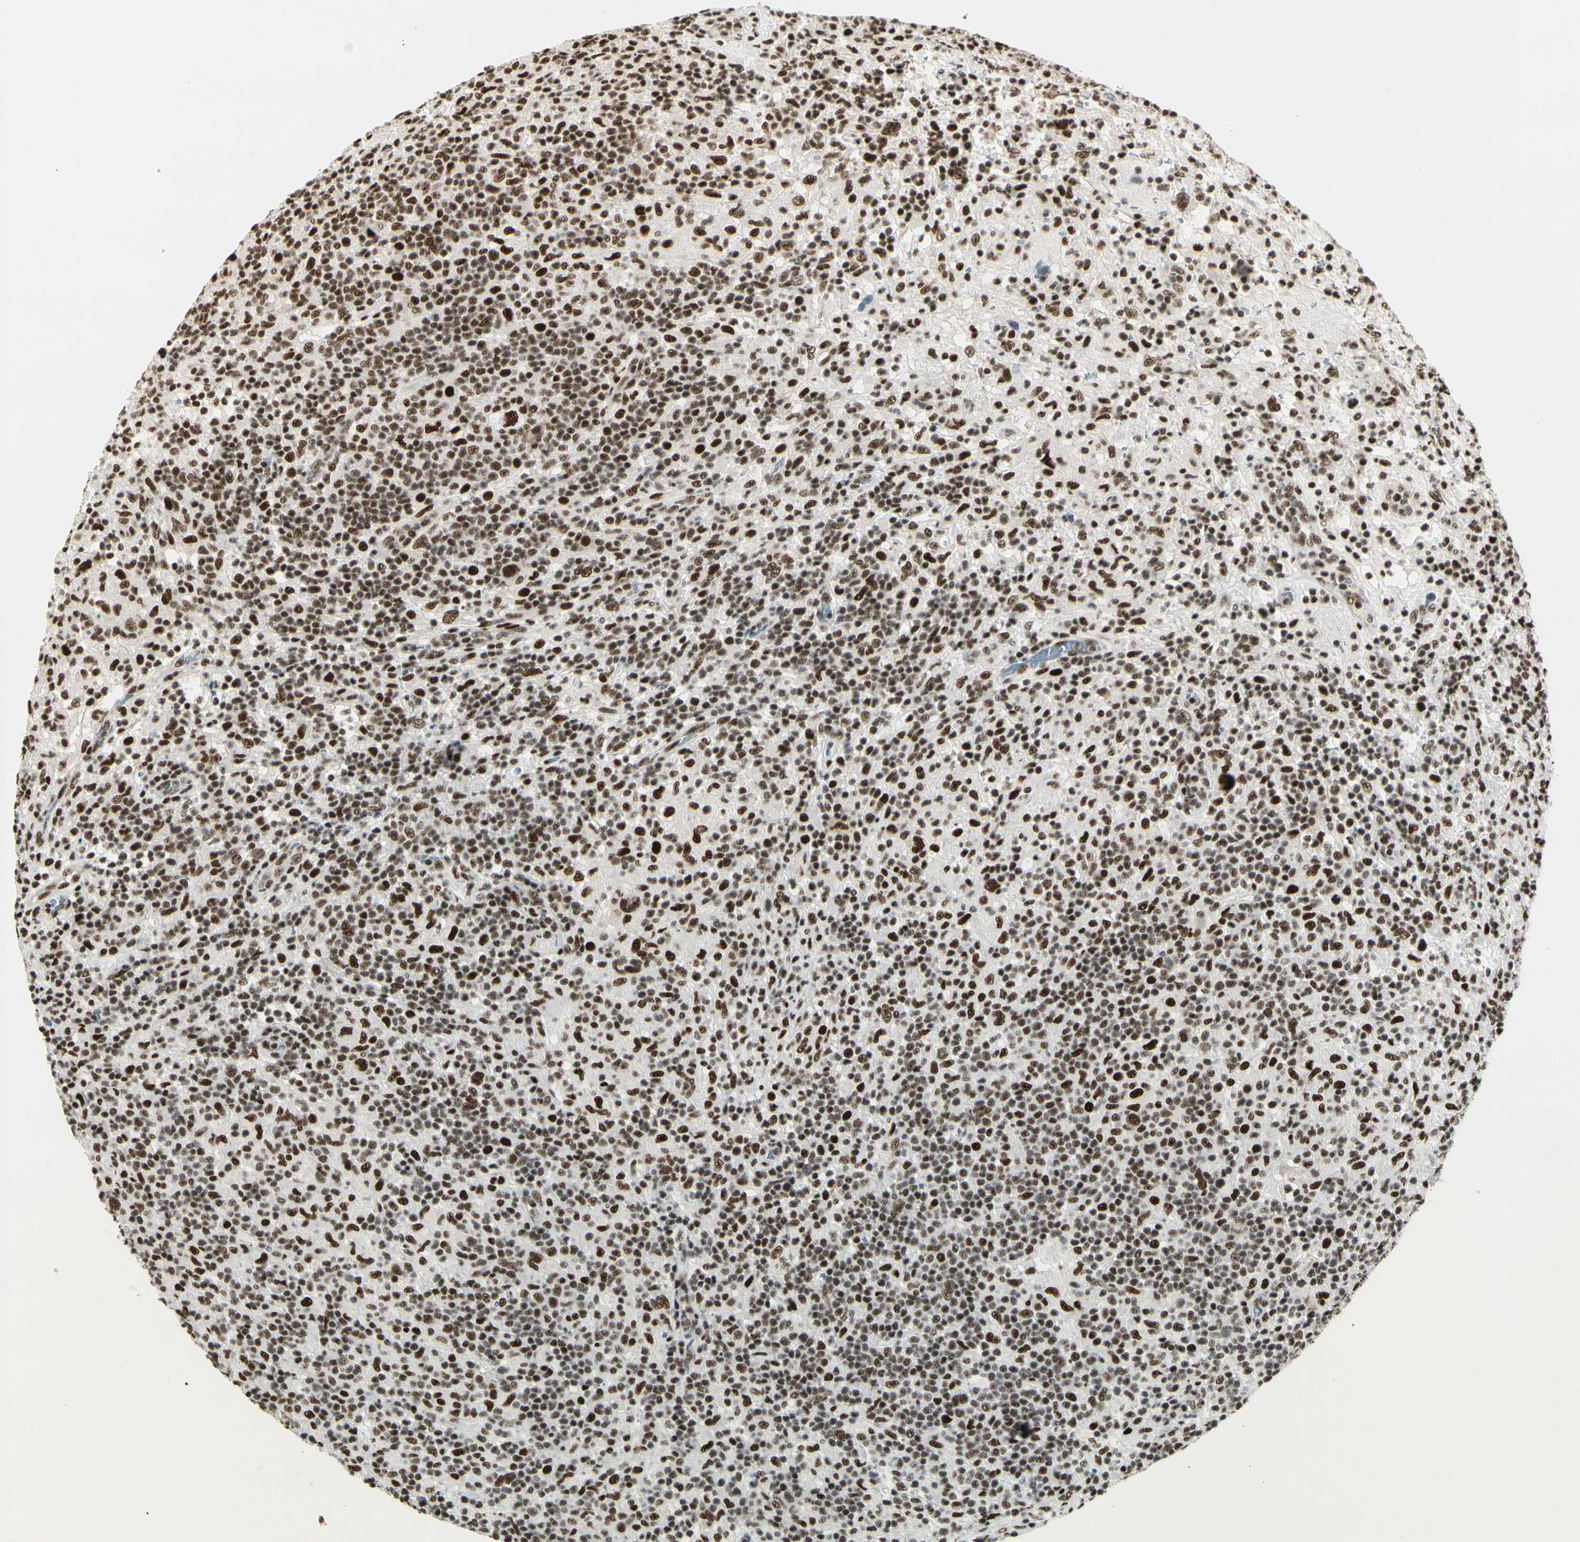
{"staining": {"intensity": "moderate", "quantity": ">75%", "location": "nuclear"}, "tissue": "lymphoma", "cell_type": "Tumor cells", "image_type": "cancer", "snomed": [{"axis": "morphology", "description": "Hodgkin's disease, NOS"}, {"axis": "topography", "description": "Lymph node"}], "caption": "Immunohistochemistry (IHC) (DAB (3,3'-diaminobenzidine)) staining of lymphoma displays moderate nuclear protein positivity in about >75% of tumor cells.", "gene": "HEXIM1", "patient": {"sex": "male", "age": 70}}